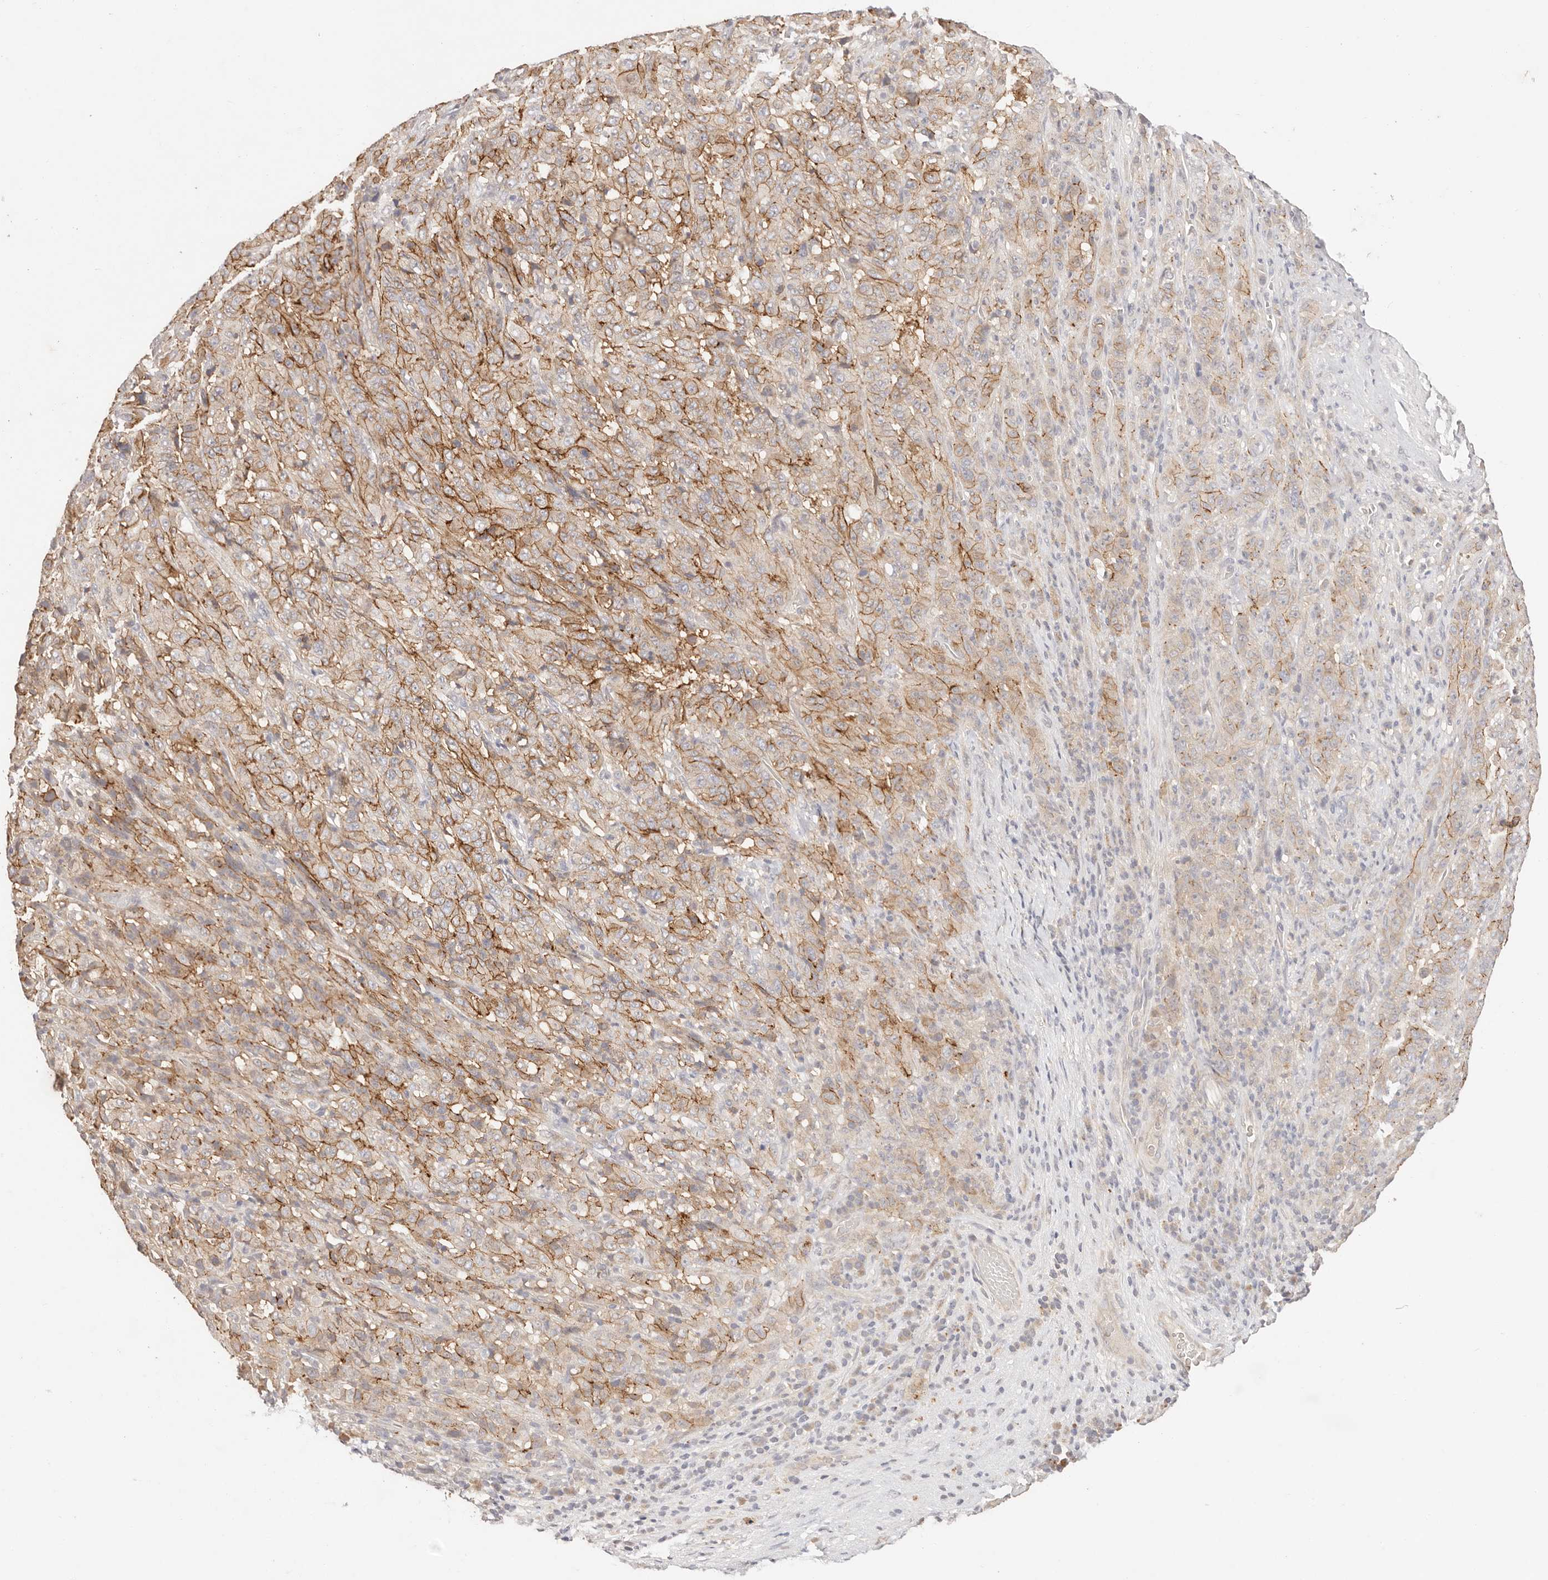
{"staining": {"intensity": "moderate", "quantity": "25%-75%", "location": "cytoplasmic/membranous"}, "tissue": "pancreatic cancer", "cell_type": "Tumor cells", "image_type": "cancer", "snomed": [{"axis": "morphology", "description": "Adenocarcinoma, NOS"}, {"axis": "topography", "description": "Pancreas"}], "caption": "Protein staining shows moderate cytoplasmic/membranous positivity in approximately 25%-75% of tumor cells in pancreatic adenocarcinoma.", "gene": "CXADR", "patient": {"sex": "male", "age": 63}}